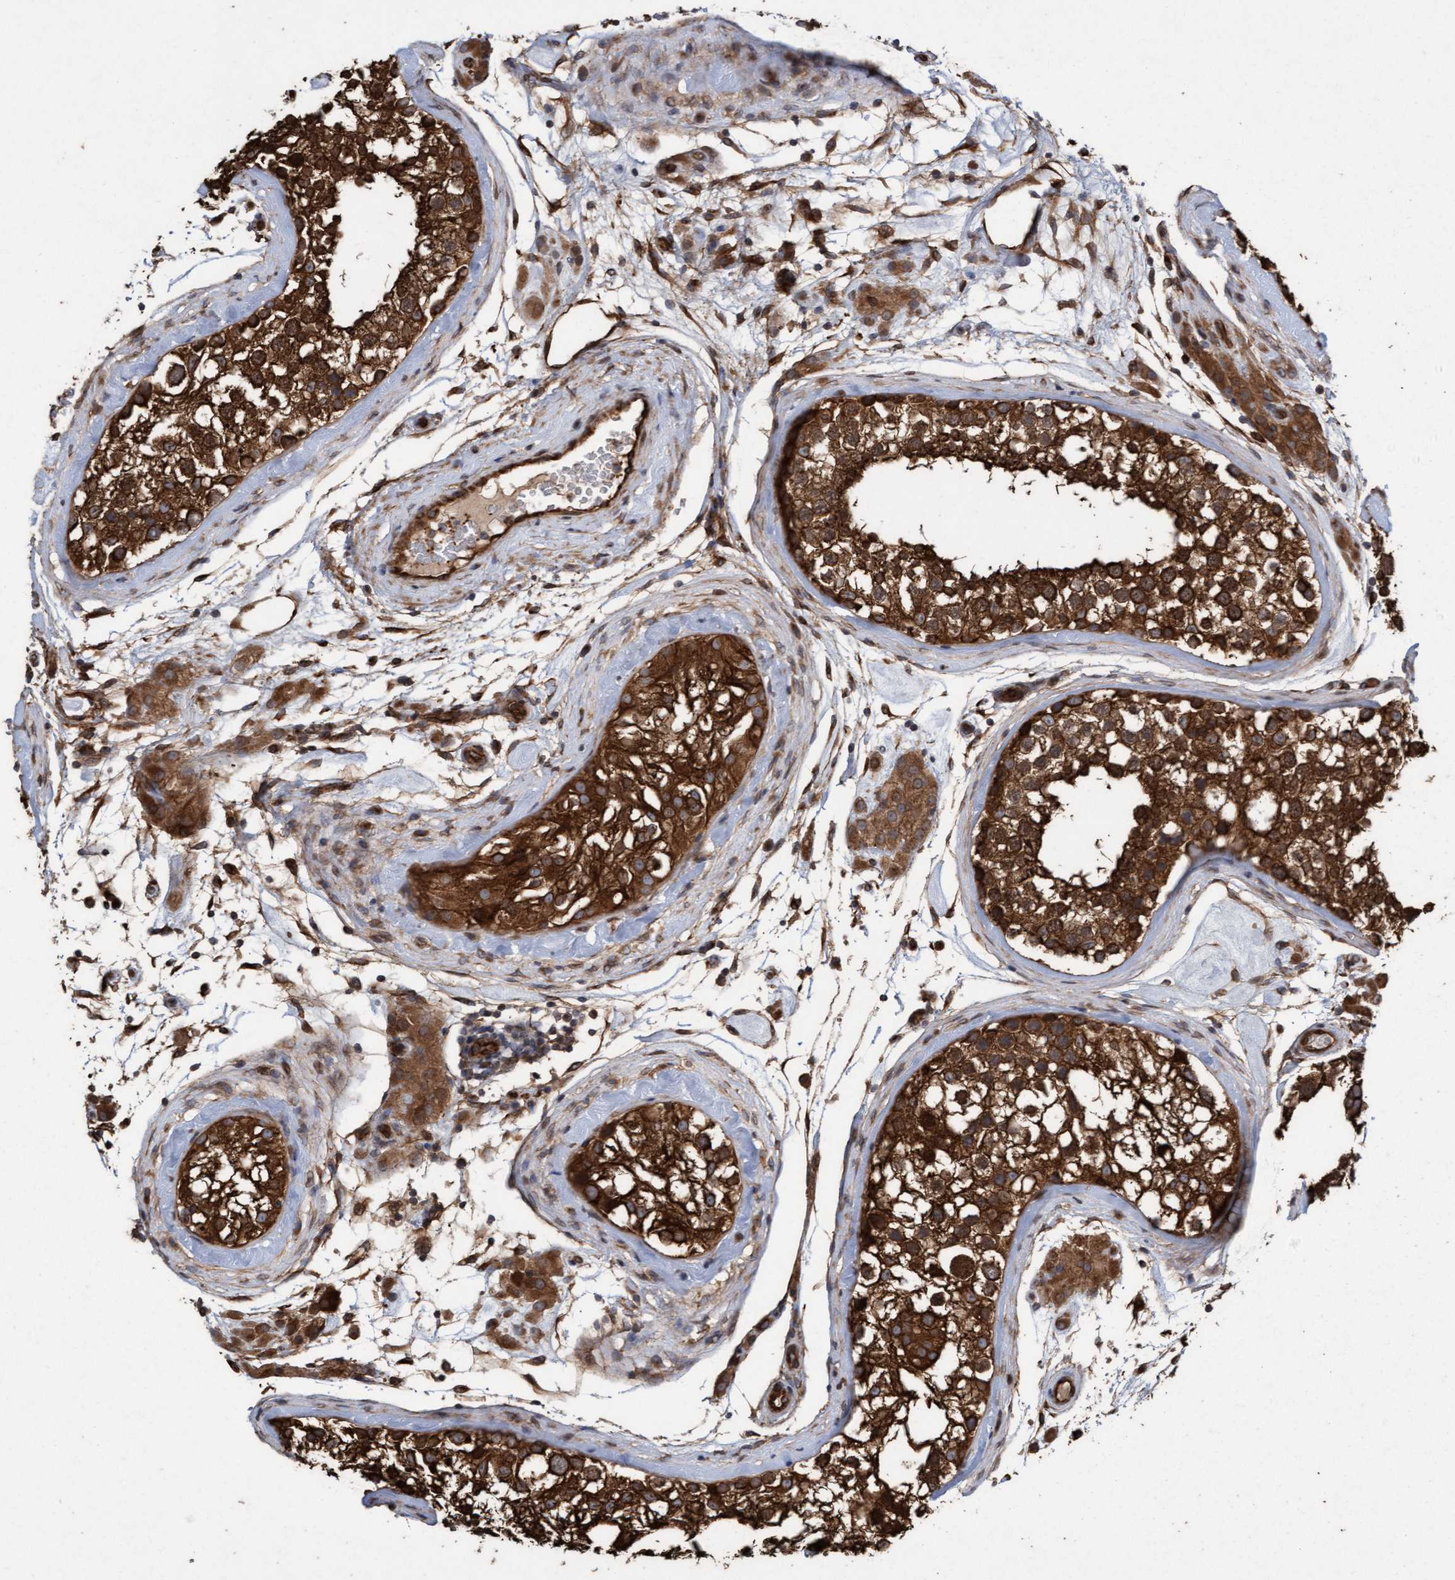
{"staining": {"intensity": "strong", "quantity": ">75%", "location": "cytoplasmic/membranous"}, "tissue": "testis", "cell_type": "Cells in seminiferous ducts", "image_type": "normal", "snomed": [{"axis": "morphology", "description": "Normal tissue, NOS"}, {"axis": "topography", "description": "Testis"}], "caption": "Benign testis was stained to show a protein in brown. There is high levels of strong cytoplasmic/membranous staining in about >75% of cells in seminiferous ducts. Using DAB (brown) and hematoxylin (blue) stains, captured at high magnification using brightfield microscopy.", "gene": "CDC42EP4", "patient": {"sex": "male", "age": 46}}